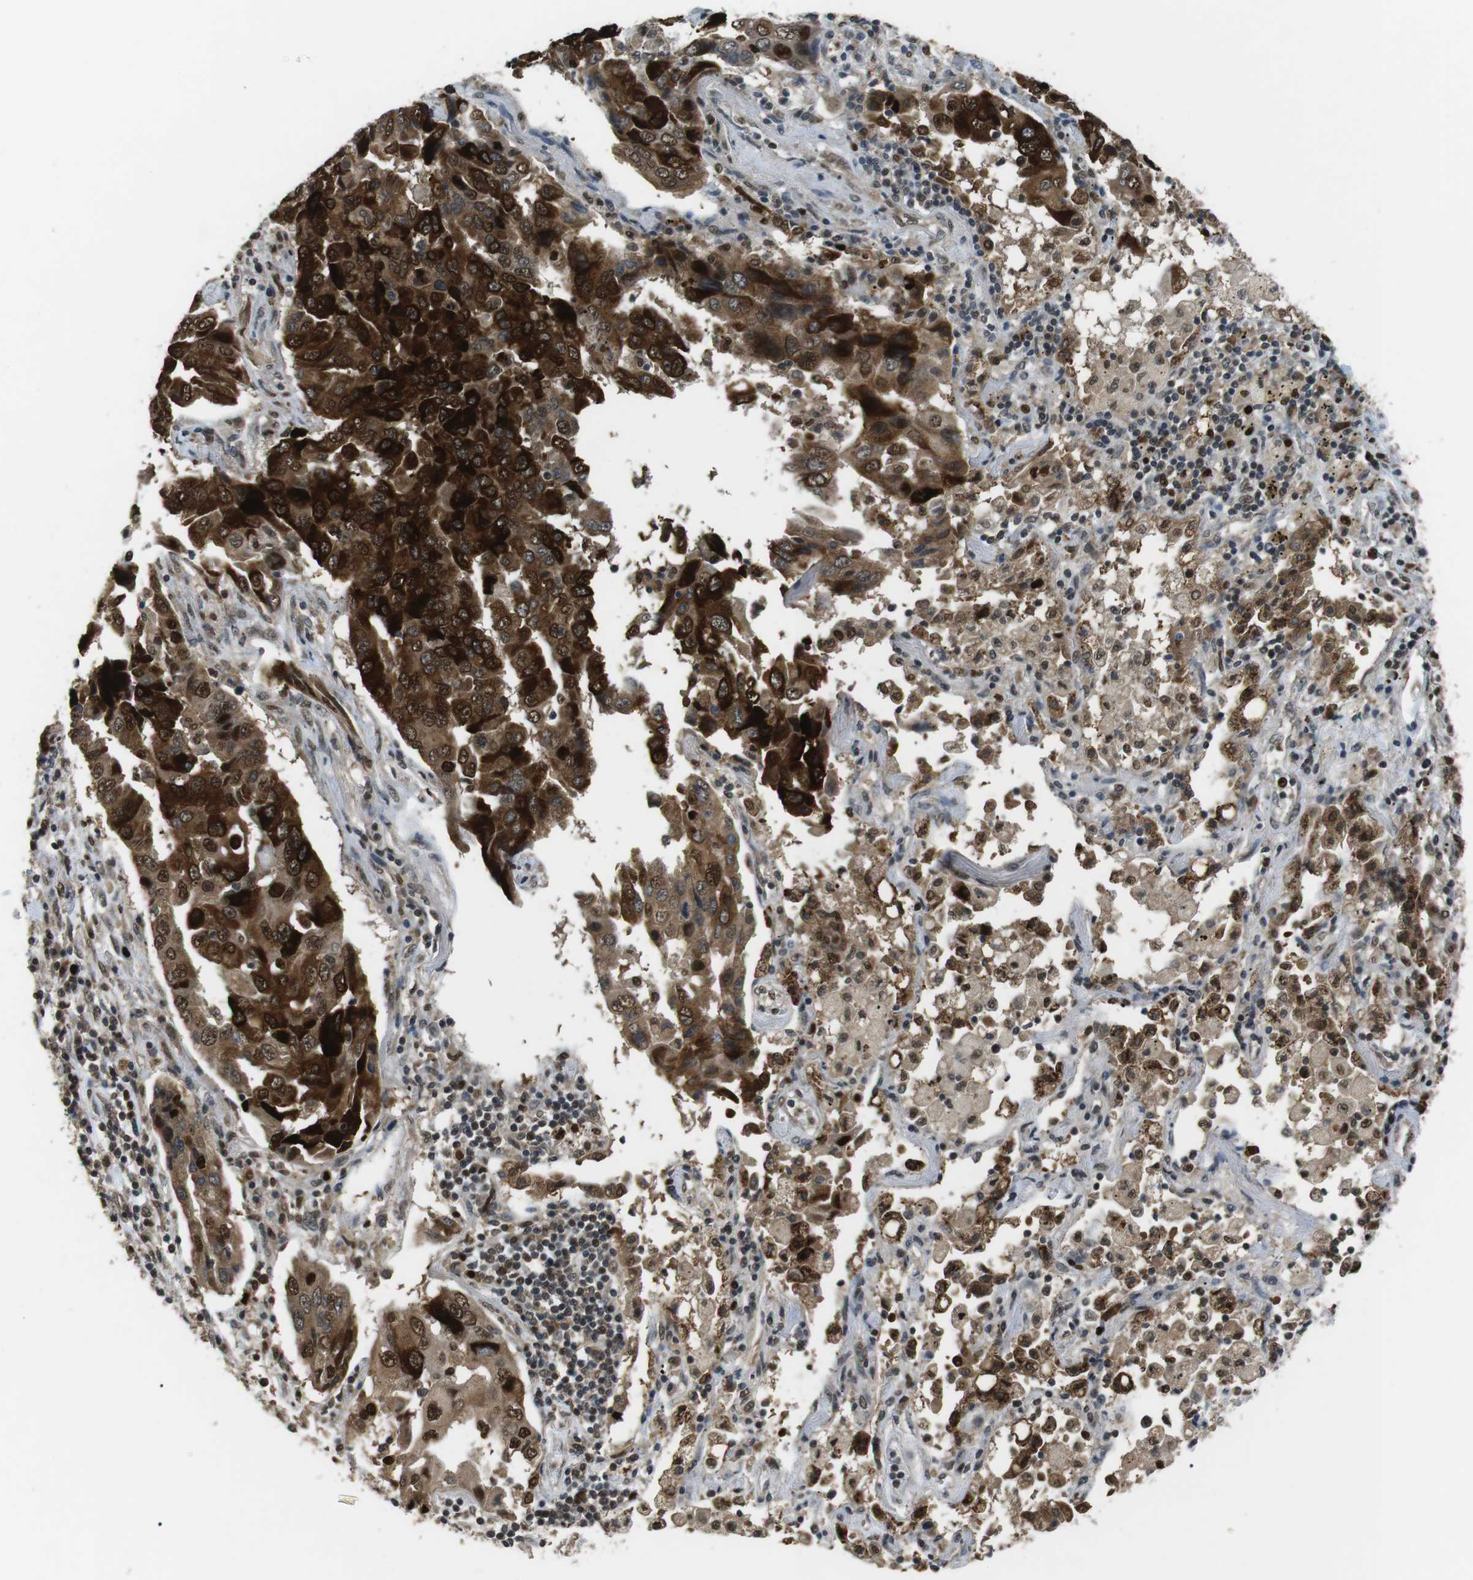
{"staining": {"intensity": "strong", "quantity": ">75%", "location": "cytoplasmic/membranous,nuclear"}, "tissue": "lung cancer", "cell_type": "Tumor cells", "image_type": "cancer", "snomed": [{"axis": "morphology", "description": "Adenocarcinoma, NOS"}, {"axis": "topography", "description": "Lung"}], "caption": "Immunohistochemistry (DAB (3,3'-diaminobenzidine)) staining of lung adenocarcinoma reveals strong cytoplasmic/membranous and nuclear protein staining in about >75% of tumor cells.", "gene": "ORAI3", "patient": {"sex": "female", "age": 65}}